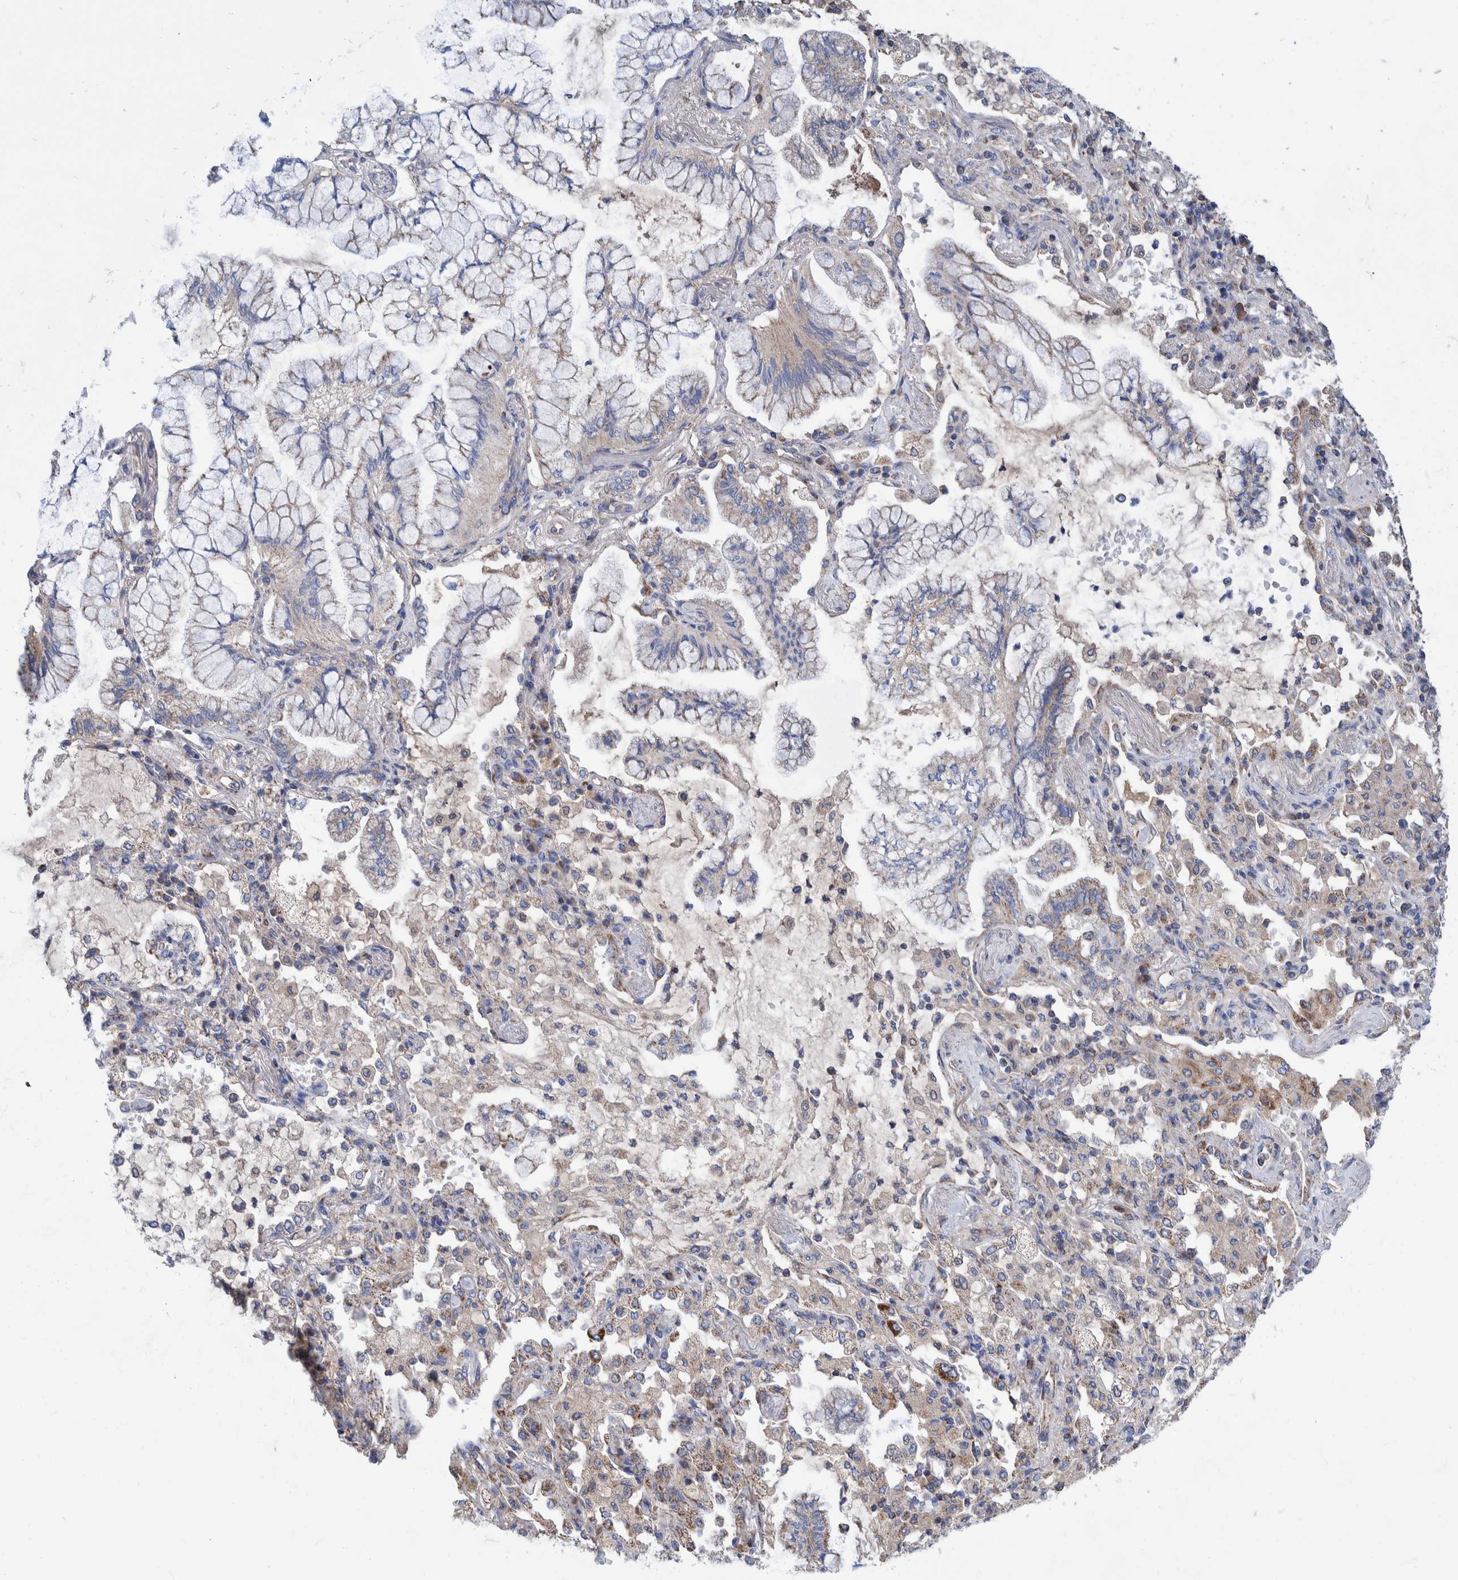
{"staining": {"intensity": "moderate", "quantity": "<25%", "location": "cytoplasmic/membranous"}, "tissue": "lung cancer", "cell_type": "Tumor cells", "image_type": "cancer", "snomed": [{"axis": "morphology", "description": "Adenocarcinoma, NOS"}, {"axis": "topography", "description": "Lung"}], "caption": "Protein expression analysis of human lung cancer (adenocarcinoma) reveals moderate cytoplasmic/membranous staining in approximately <25% of tumor cells.", "gene": "DECR1", "patient": {"sex": "female", "age": 70}}